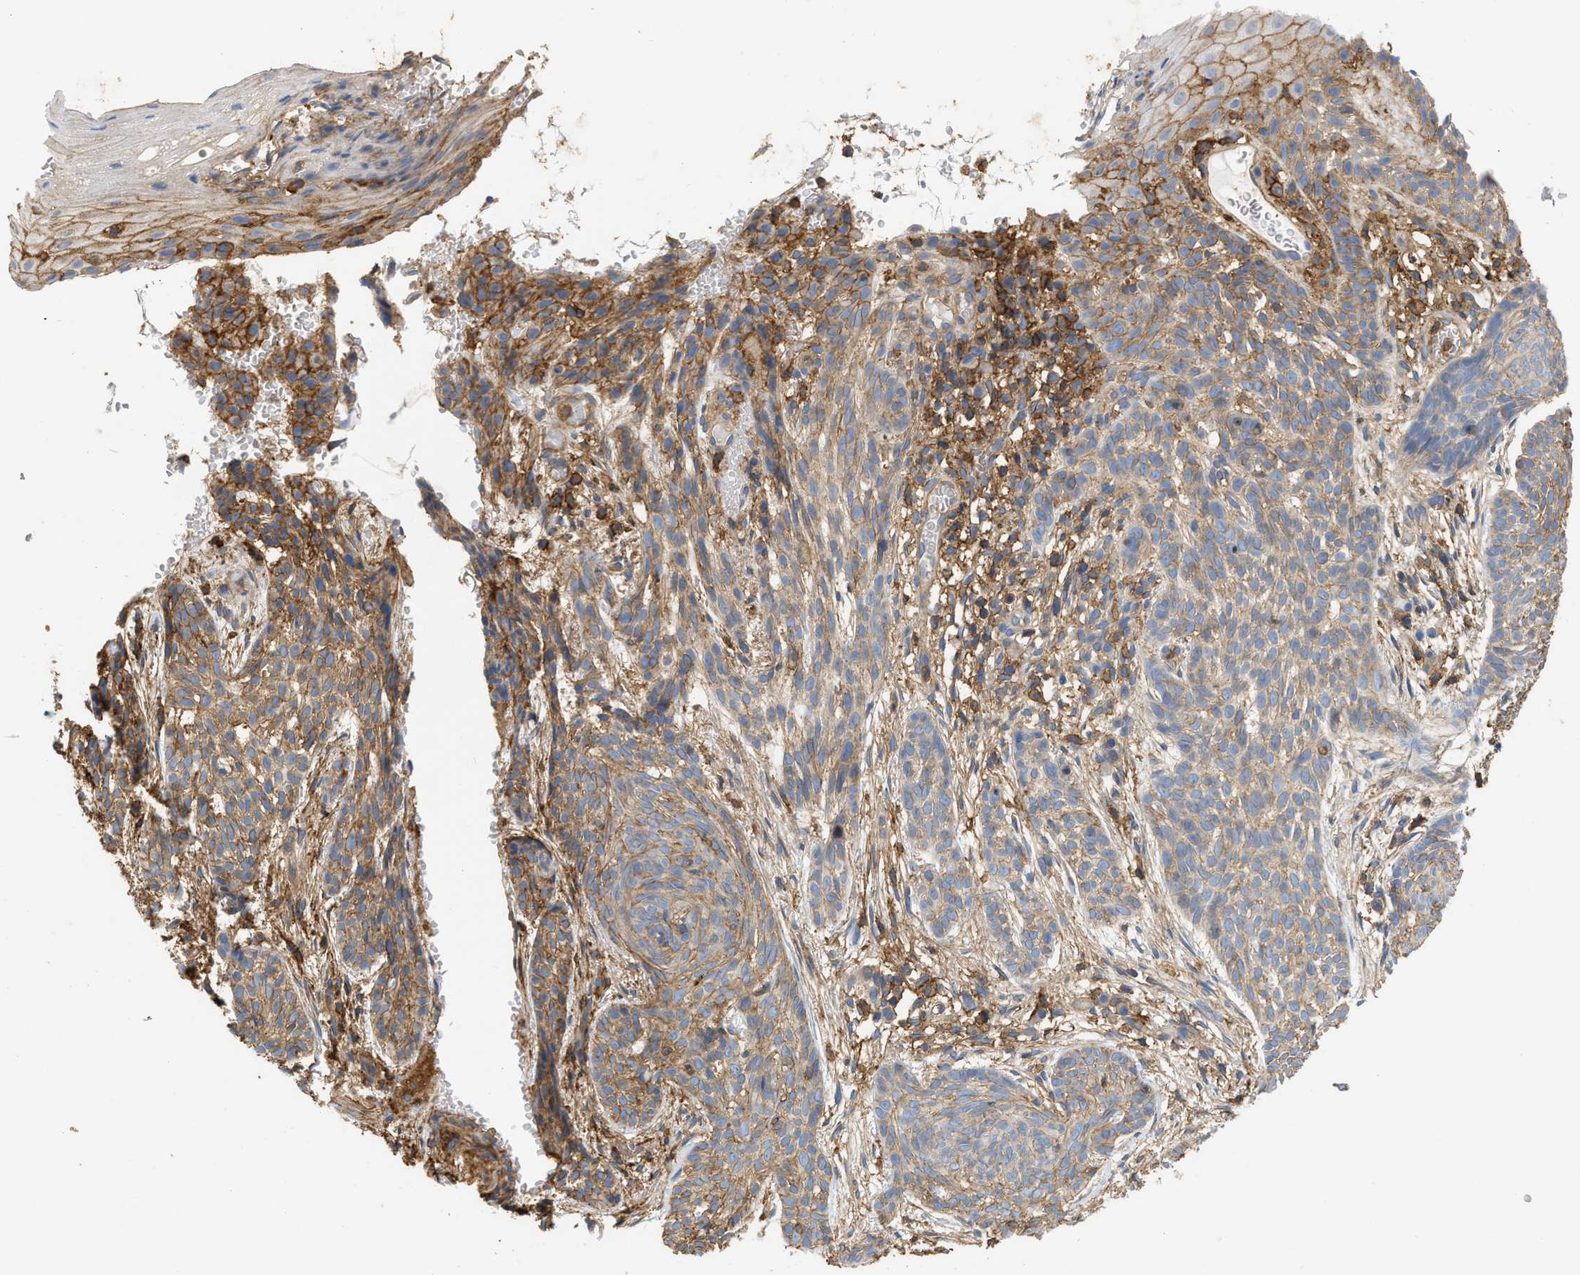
{"staining": {"intensity": "moderate", "quantity": ">75%", "location": "cytoplasmic/membranous"}, "tissue": "skin cancer", "cell_type": "Tumor cells", "image_type": "cancer", "snomed": [{"axis": "morphology", "description": "Basal cell carcinoma"}, {"axis": "topography", "description": "Skin"}], "caption": "IHC image of neoplastic tissue: skin basal cell carcinoma stained using immunohistochemistry (IHC) exhibits medium levels of moderate protein expression localized specifically in the cytoplasmic/membranous of tumor cells, appearing as a cytoplasmic/membranous brown color.", "gene": "GNB4", "patient": {"sex": "female", "age": 59}}